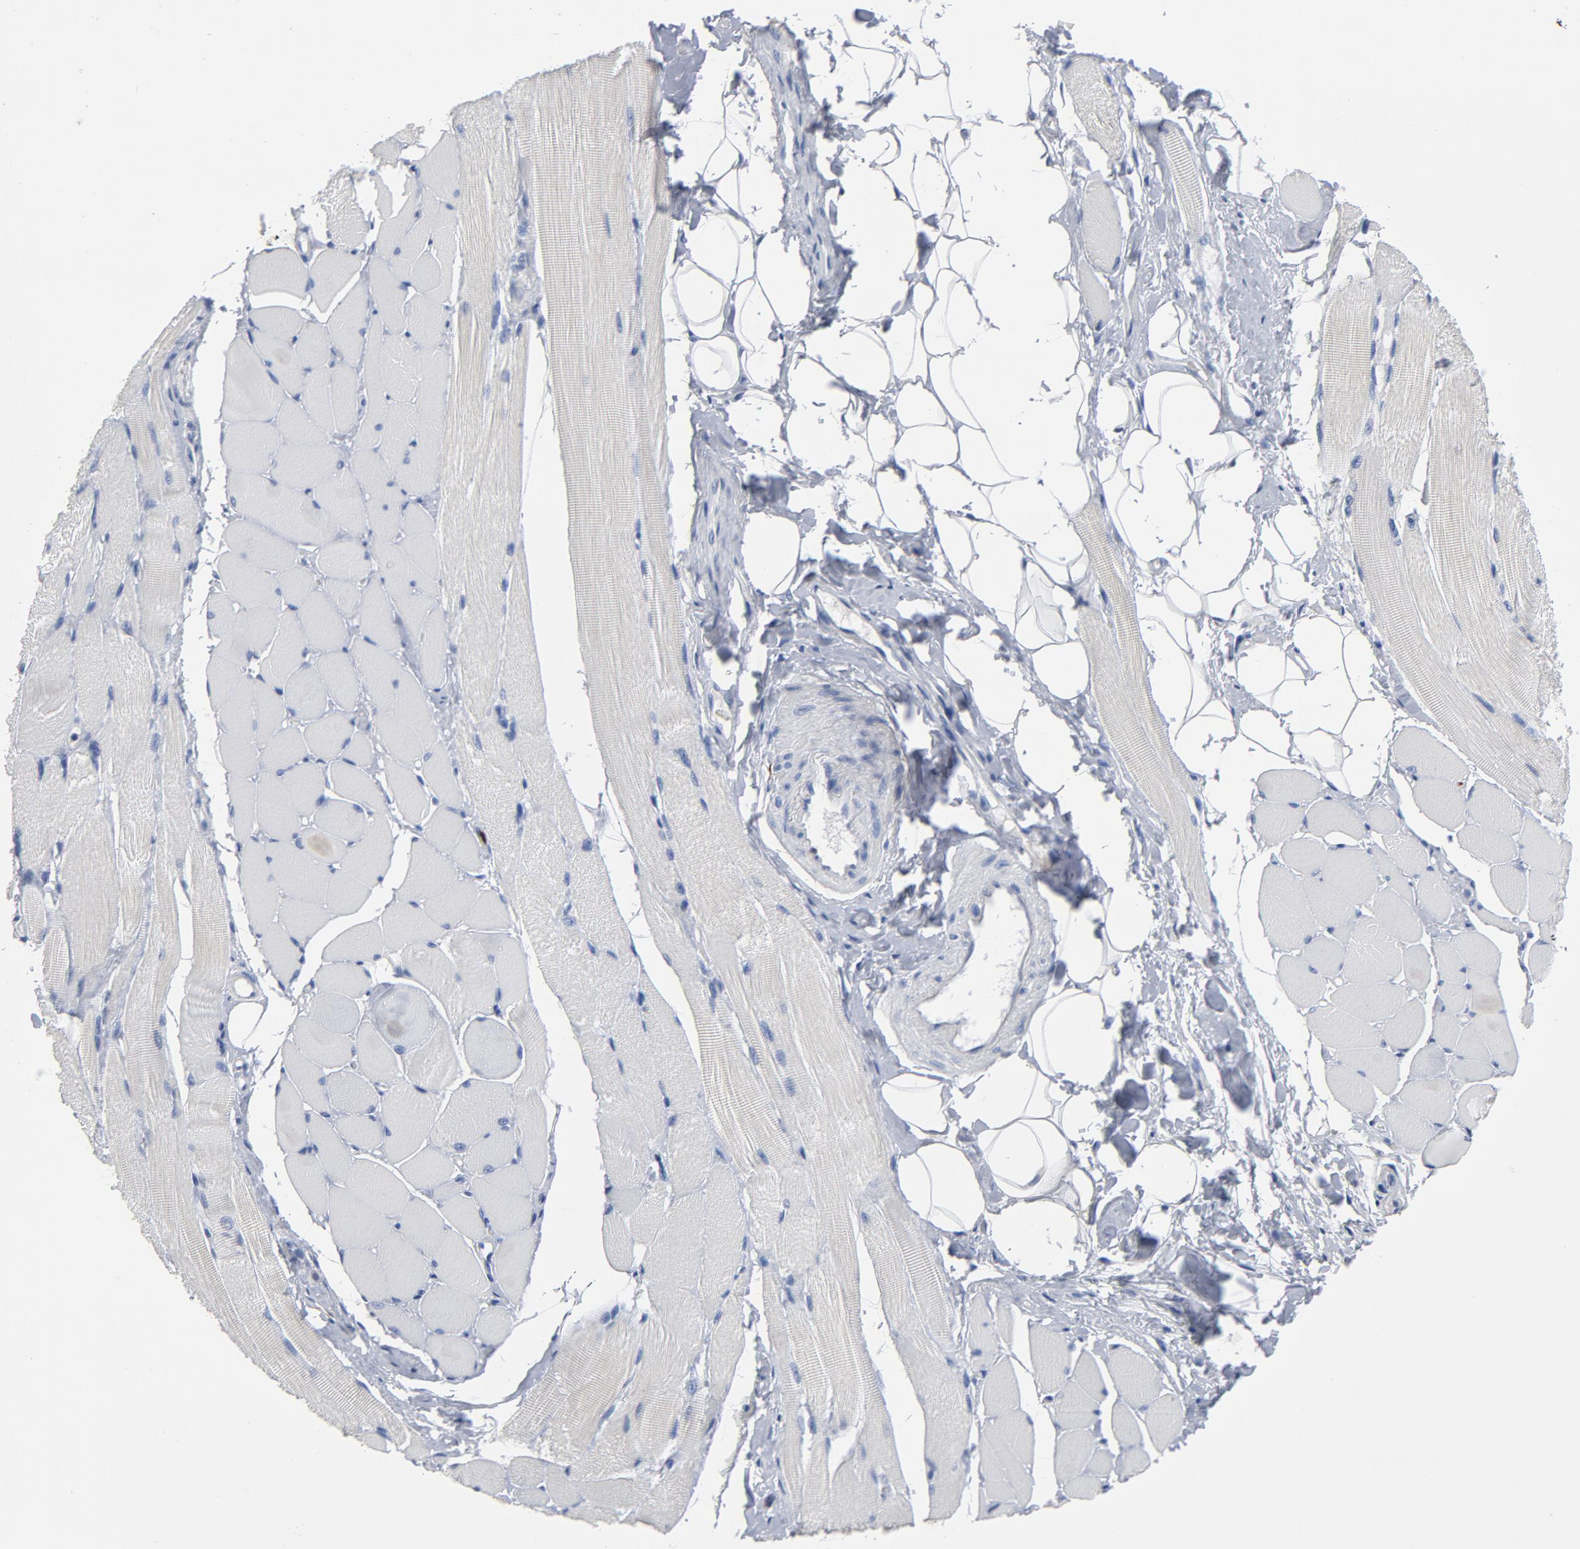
{"staining": {"intensity": "negative", "quantity": "none", "location": "none"}, "tissue": "skeletal muscle", "cell_type": "Myocytes", "image_type": "normal", "snomed": [{"axis": "morphology", "description": "Normal tissue, NOS"}, {"axis": "topography", "description": "Skeletal muscle"}, {"axis": "topography", "description": "Peripheral nerve tissue"}], "caption": "Image shows no significant protein staining in myocytes of normal skeletal muscle. Brightfield microscopy of immunohistochemistry (IHC) stained with DAB (3,3'-diaminobenzidine) (brown) and hematoxylin (blue), captured at high magnification.", "gene": "CDC20", "patient": {"sex": "female", "age": 84}}